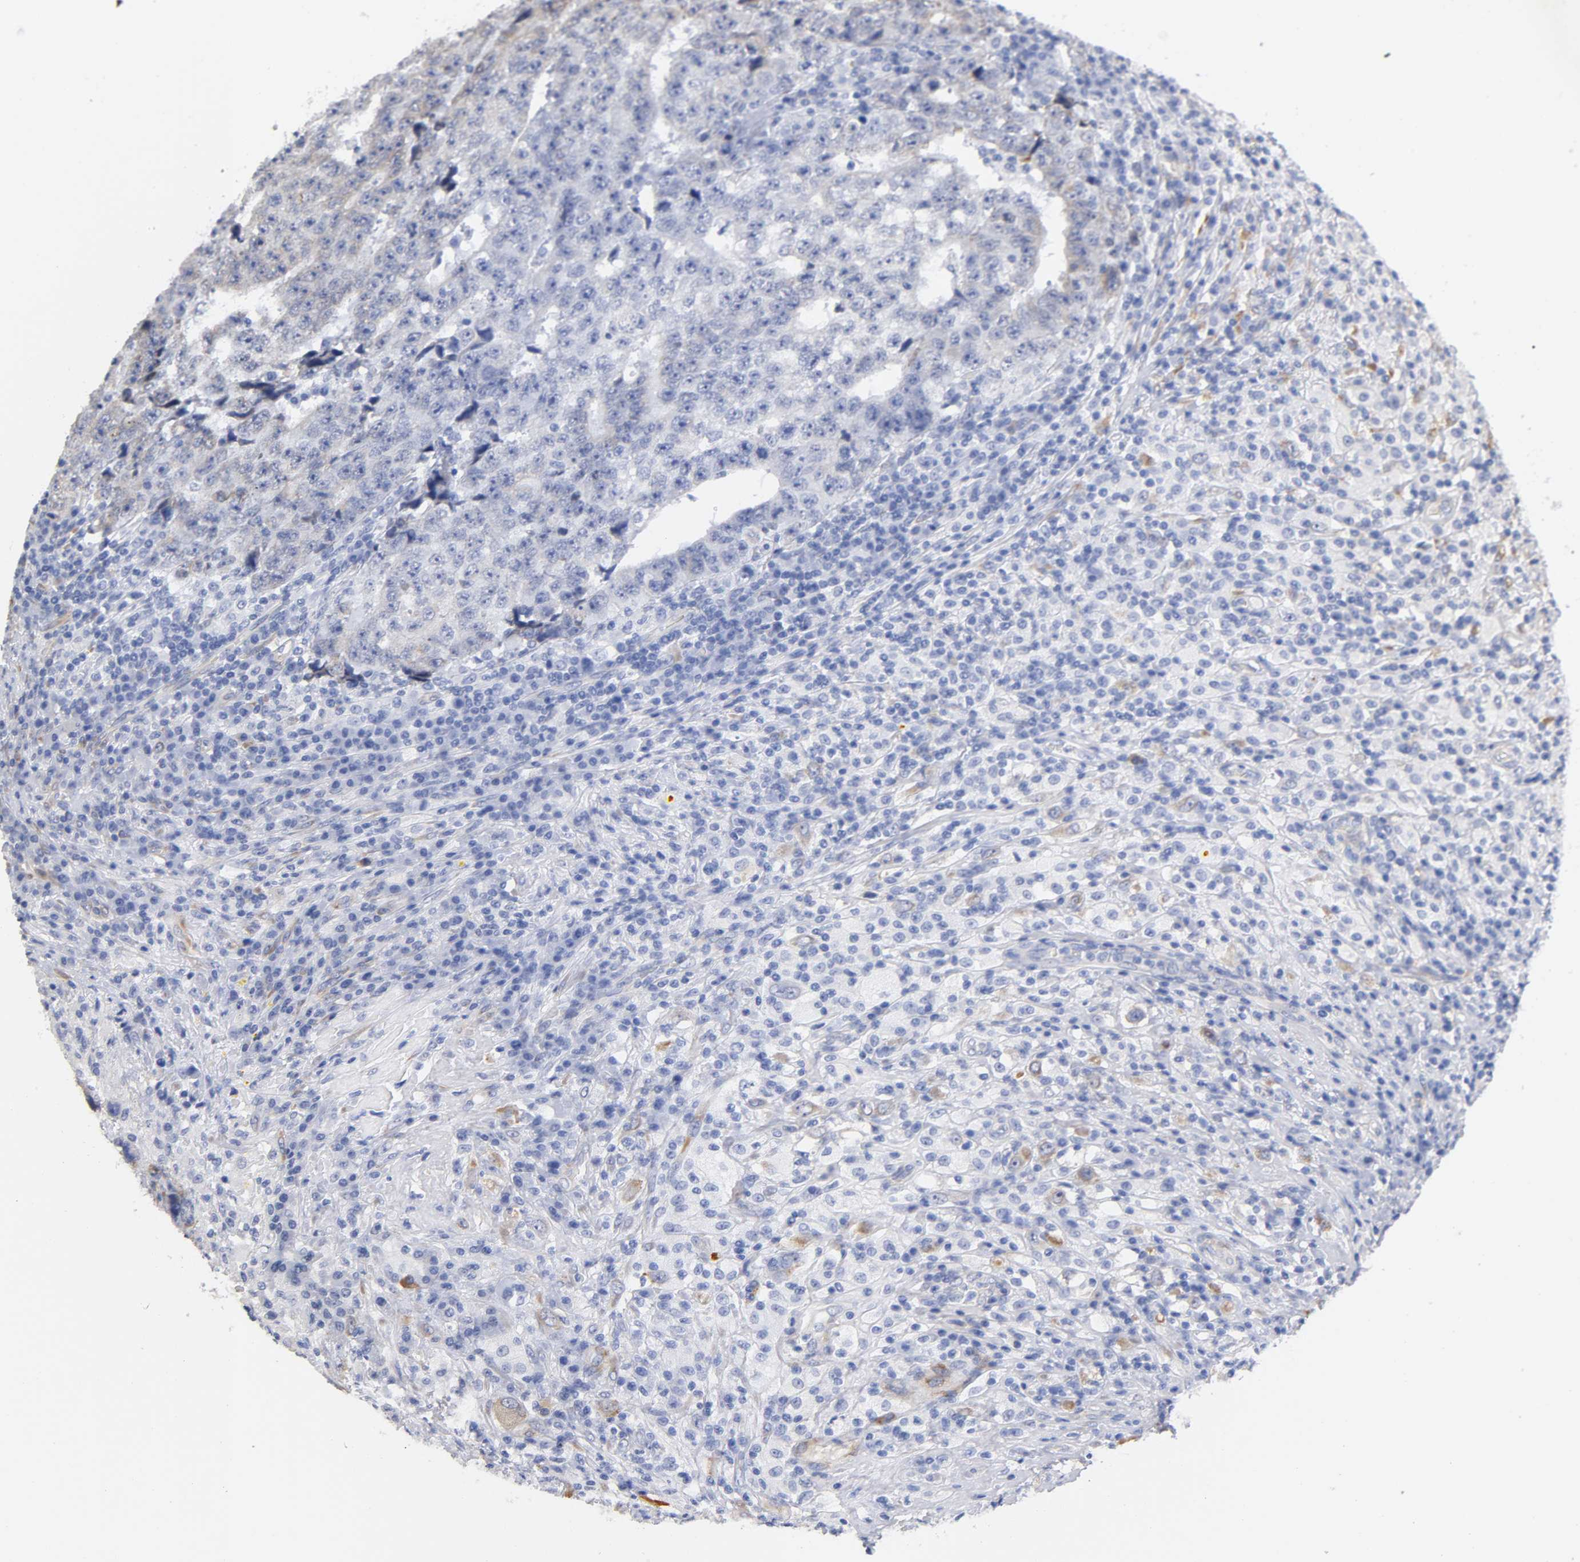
{"staining": {"intensity": "moderate", "quantity": "25%-75%", "location": "cytoplasmic/membranous"}, "tissue": "testis cancer", "cell_type": "Tumor cells", "image_type": "cancer", "snomed": [{"axis": "morphology", "description": "Necrosis, NOS"}, {"axis": "morphology", "description": "Carcinoma, Embryonal, NOS"}, {"axis": "topography", "description": "Testis"}], "caption": "Testis embryonal carcinoma stained with a protein marker displays moderate staining in tumor cells.", "gene": "LAMB1", "patient": {"sex": "male", "age": 19}}